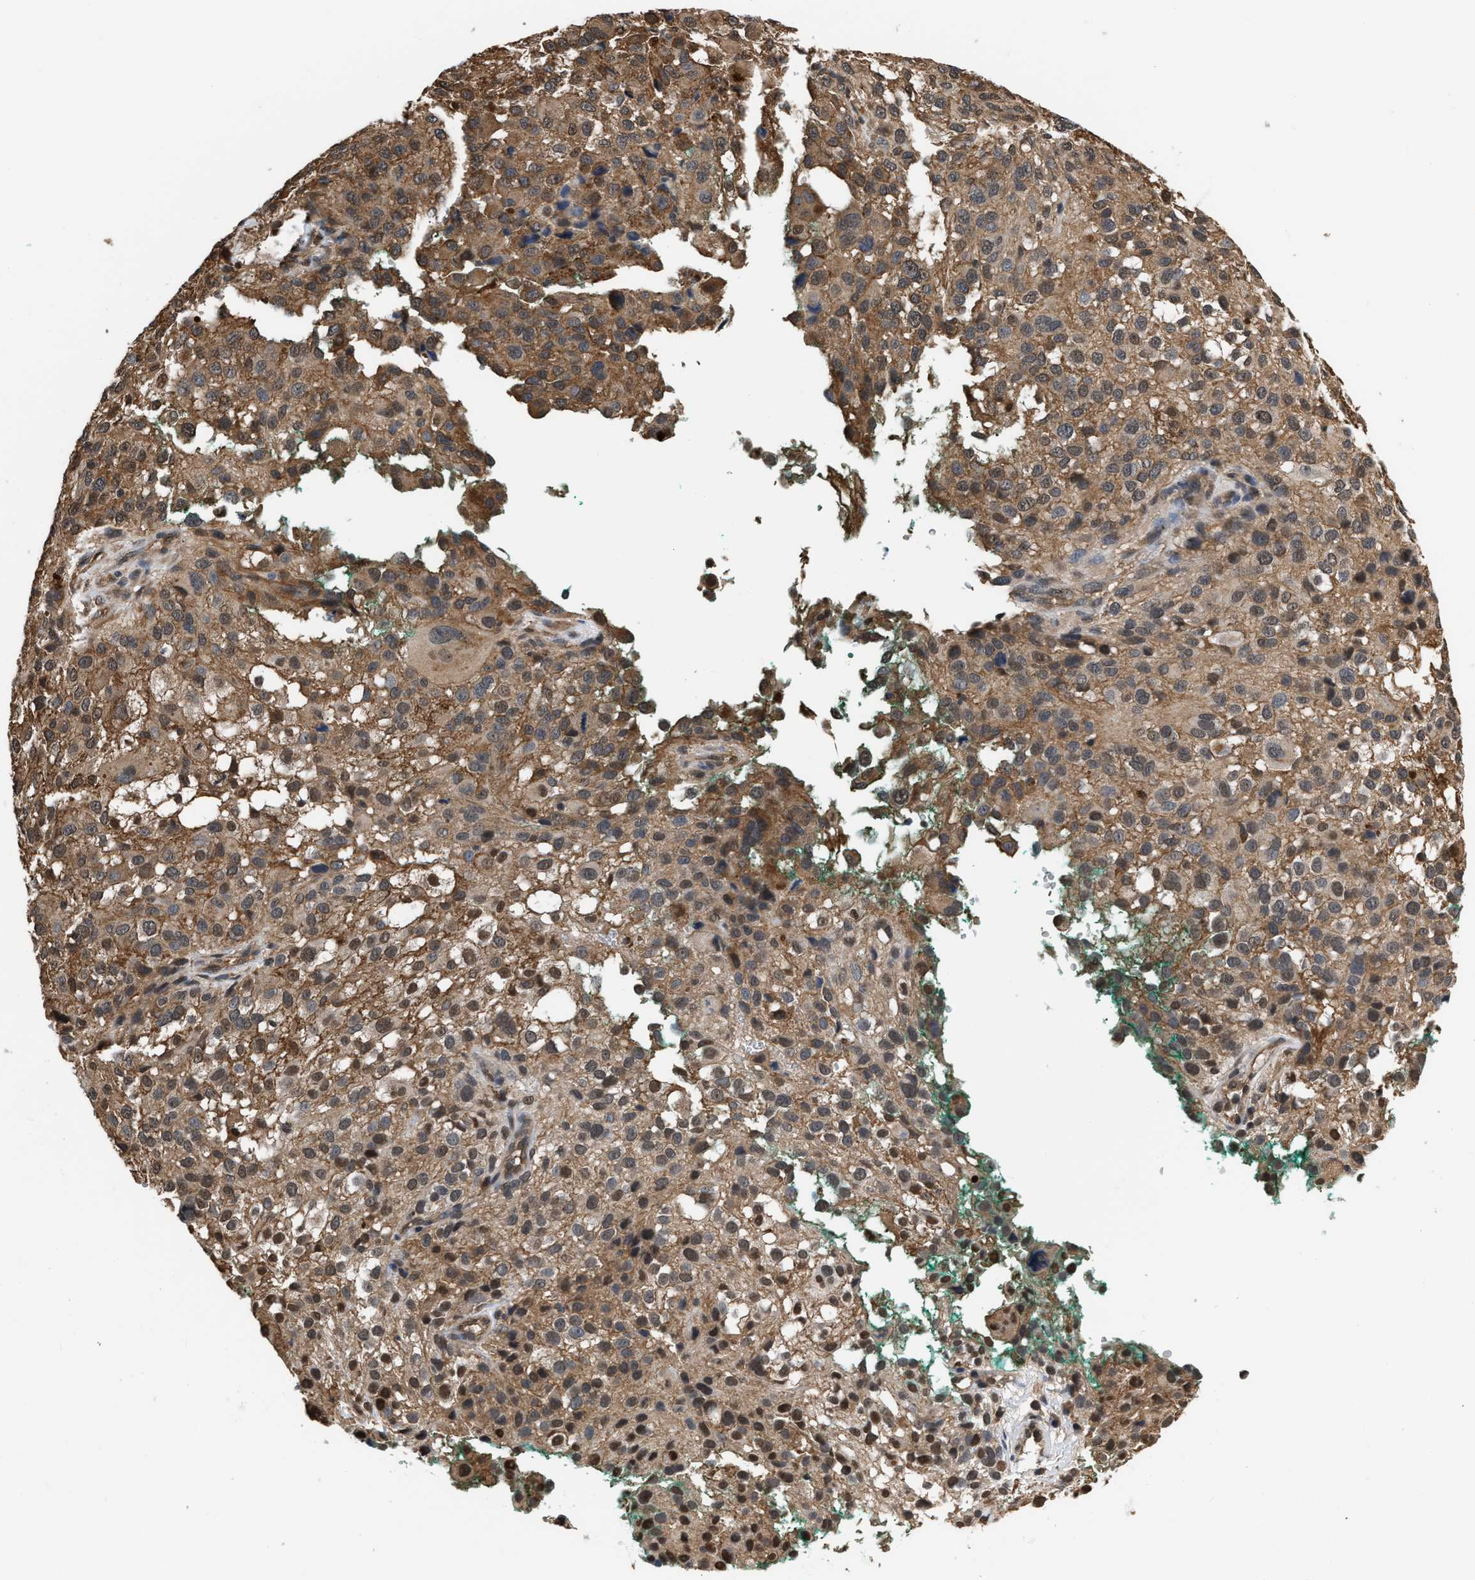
{"staining": {"intensity": "moderate", "quantity": ">75%", "location": "cytoplasmic/membranous,nuclear"}, "tissue": "melanoma", "cell_type": "Tumor cells", "image_type": "cancer", "snomed": [{"axis": "morphology", "description": "Necrosis, NOS"}, {"axis": "morphology", "description": "Malignant melanoma, NOS"}, {"axis": "topography", "description": "Skin"}], "caption": "Brown immunohistochemical staining in human malignant melanoma exhibits moderate cytoplasmic/membranous and nuclear positivity in approximately >75% of tumor cells.", "gene": "SCAI", "patient": {"sex": "female", "age": 87}}